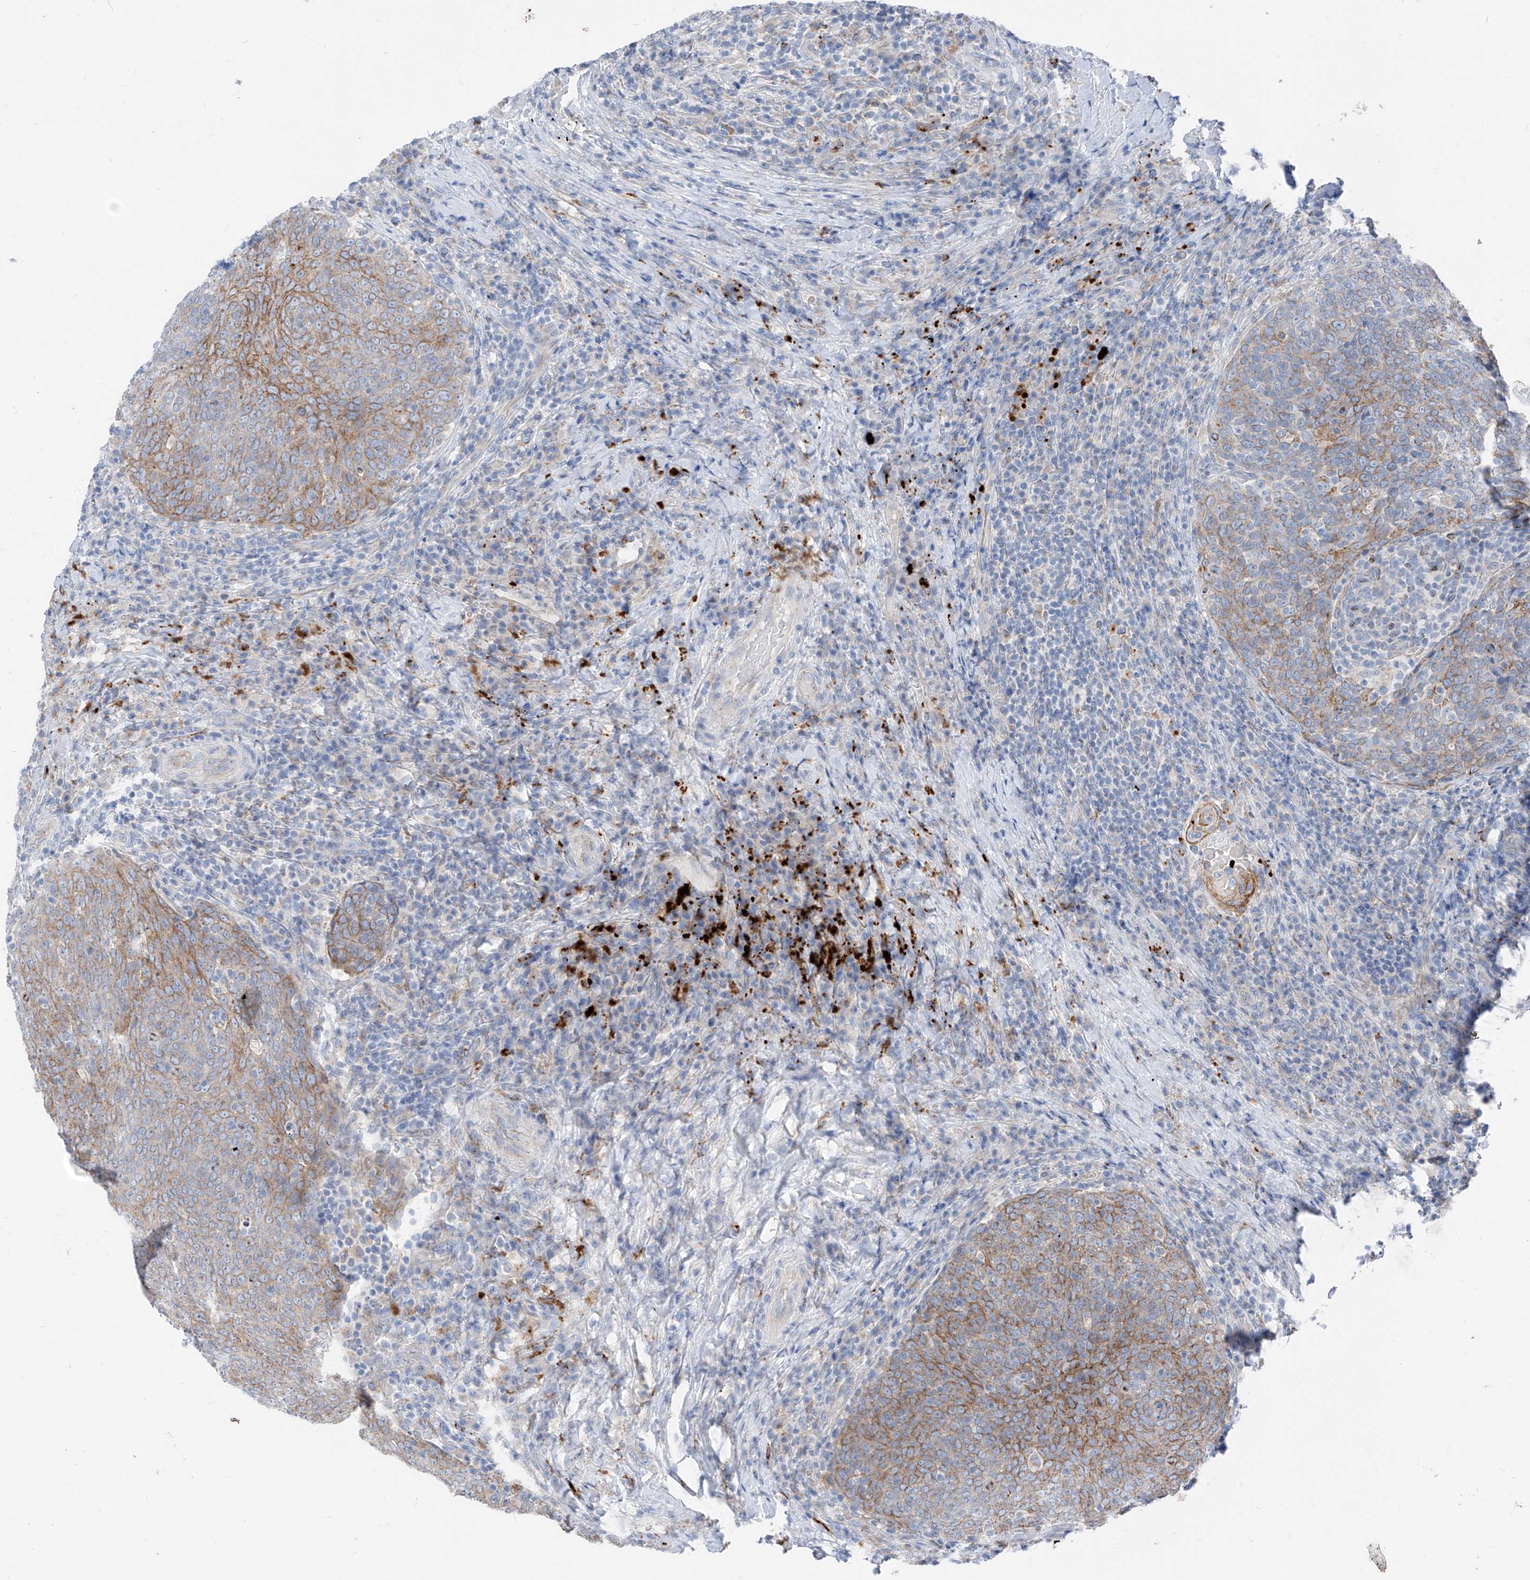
{"staining": {"intensity": "moderate", "quantity": ">75%", "location": "cytoplasmic/membranous"}, "tissue": "head and neck cancer", "cell_type": "Tumor cells", "image_type": "cancer", "snomed": [{"axis": "morphology", "description": "Squamous cell carcinoma, NOS"}, {"axis": "morphology", "description": "Squamous cell carcinoma, metastatic, NOS"}, {"axis": "topography", "description": "Lymph node"}, {"axis": "topography", "description": "Head-Neck"}], "caption": "Protein positivity by immunohistochemistry (IHC) reveals moderate cytoplasmic/membranous expression in about >75% of tumor cells in squamous cell carcinoma (head and neck). Immunohistochemistry stains the protein of interest in brown and the nuclei are stained blue.", "gene": "GPR137C", "patient": {"sex": "male", "age": 62}}